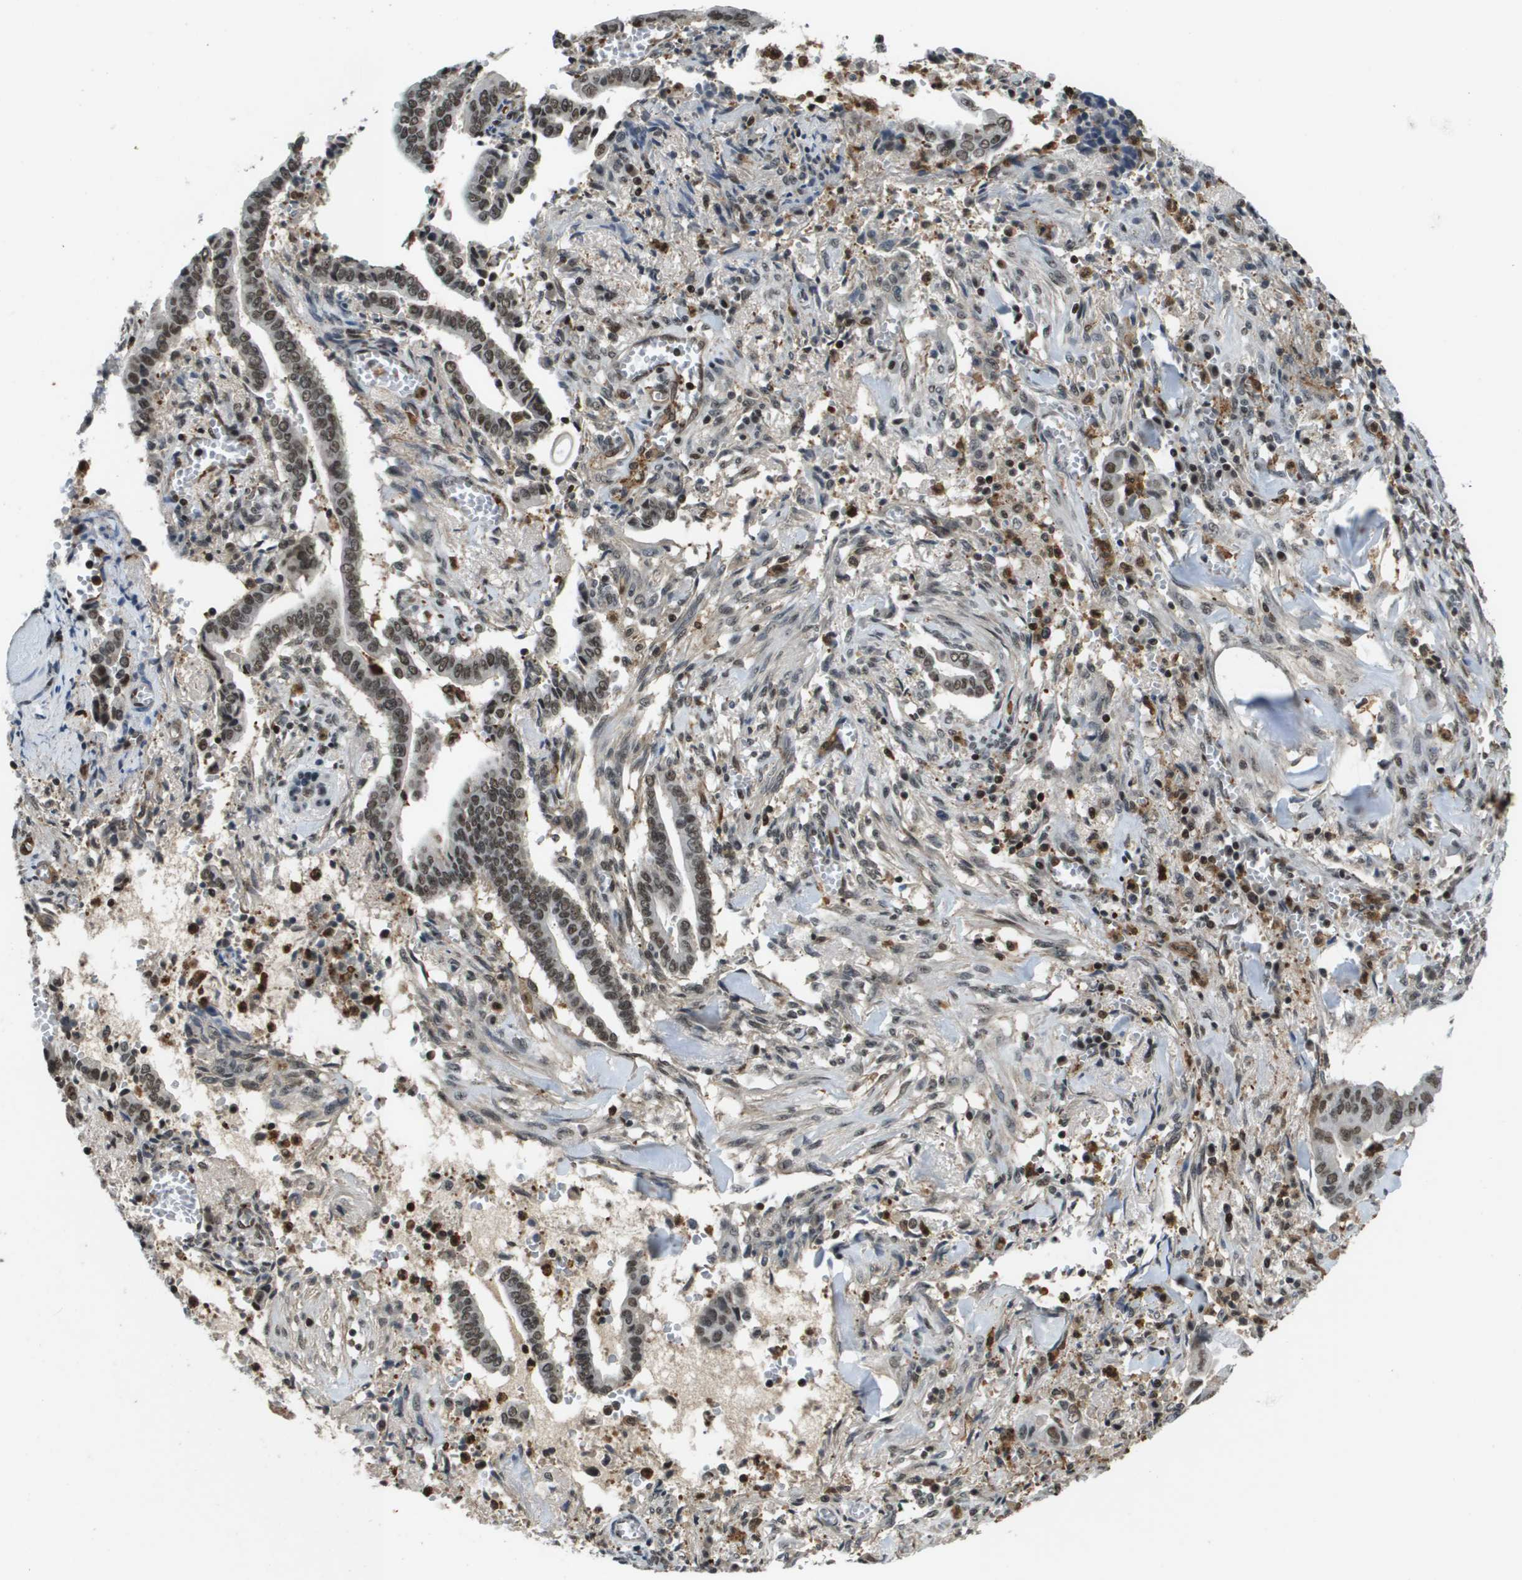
{"staining": {"intensity": "moderate", "quantity": ">75%", "location": "nuclear"}, "tissue": "cervical cancer", "cell_type": "Tumor cells", "image_type": "cancer", "snomed": [{"axis": "morphology", "description": "Adenocarcinoma, NOS"}, {"axis": "topography", "description": "Cervix"}], "caption": "This image demonstrates immunohistochemistry (IHC) staining of human cervical cancer (adenocarcinoma), with medium moderate nuclear positivity in approximately >75% of tumor cells.", "gene": "EP400", "patient": {"sex": "female", "age": 44}}